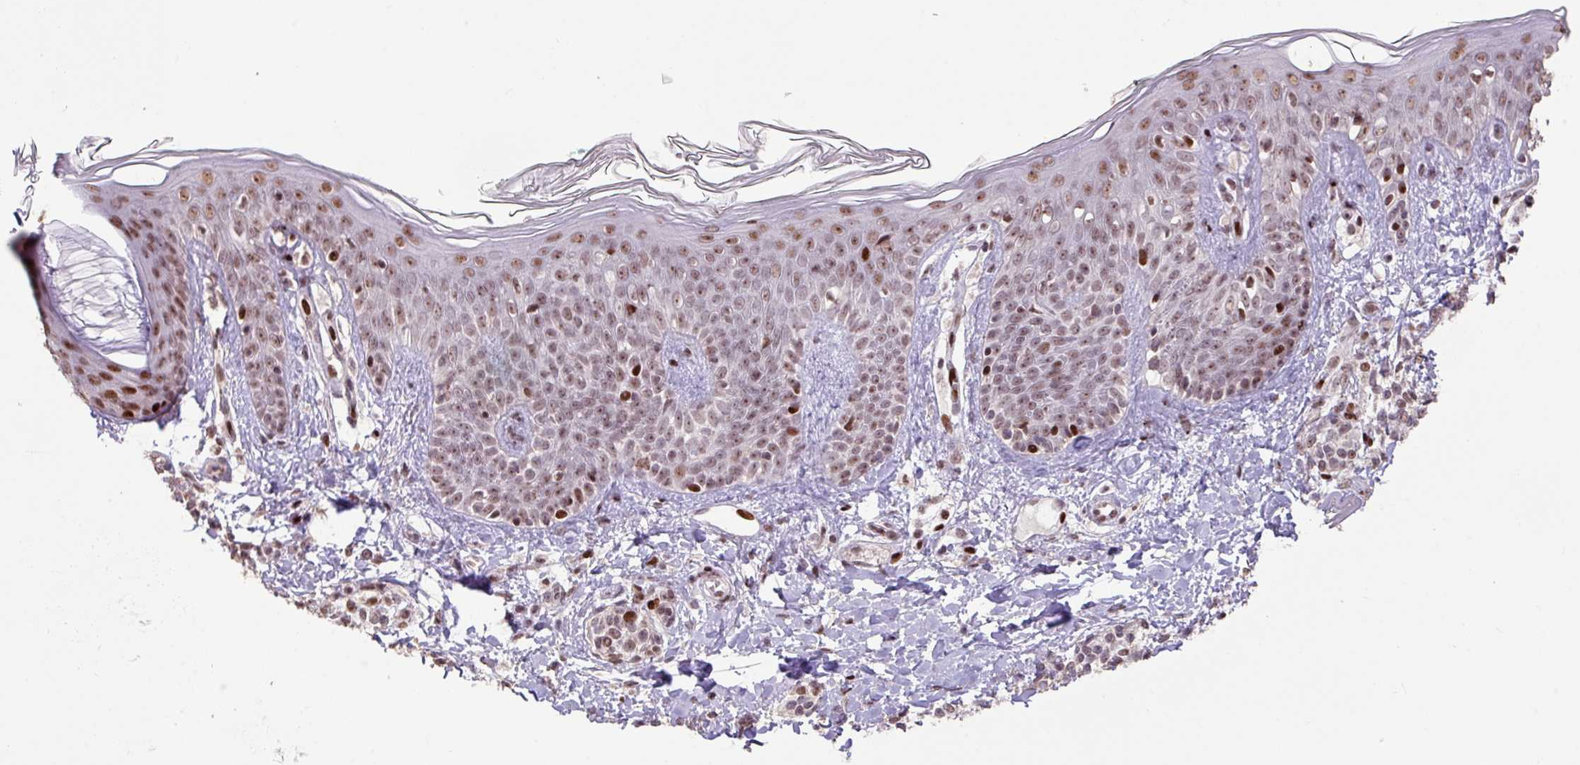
{"staining": {"intensity": "moderate", "quantity": ">75%", "location": "nuclear"}, "tissue": "skin", "cell_type": "Fibroblasts", "image_type": "normal", "snomed": [{"axis": "morphology", "description": "Normal tissue, NOS"}, {"axis": "topography", "description": "Skin"}], "caption": "This histopathology image demonstrates immunohistochemistry staining of benign human skin, with medium moderate nuclear expression in about >75% of fibroblasts.", "gene": "ZNF709", "patient": {"sex": "male", "age": 16}}